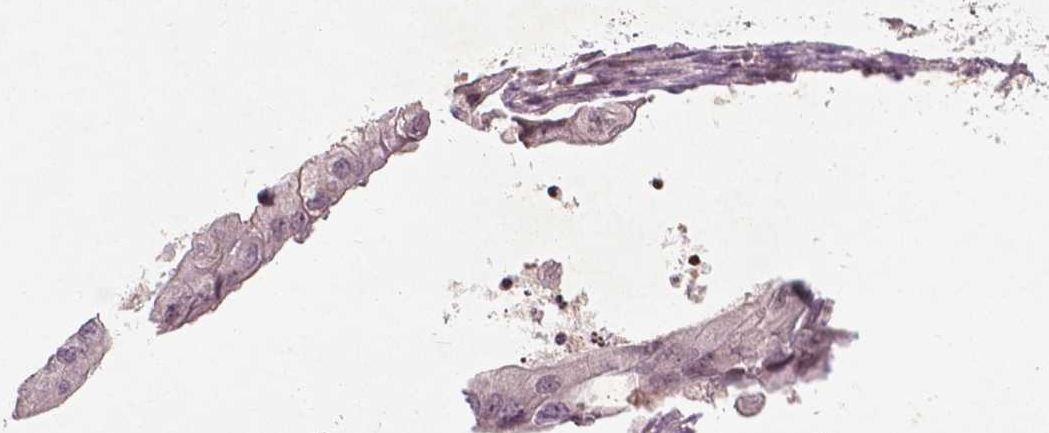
{"staining": {"intensity": "weak", "quantity": "25%-75%", "location": "nuclear"}, "tissue": "stomach cancer", "cell_type": "Tumor cells", "image_type": "cancer", "snomed": [{"axis": "morphology", "description": "Adenocarcinoma, NOS"}, {"axis": "topography", "description": "Pancreas"}, {"axis": "topography", "description": "Stomach, upper"}], "caption": "A high-resolution photomicrograph shows immunohistochemistry (IHC) staining of adenocarcinoma (stomach), which demonstrates weak nuclear staining in approximately 25%-75% of tumor cells. The protein is shown in brown color, while the nuclei are stained blue.", "gene": "NFAT5", "patient": {"sex": "male", "age": 77}}